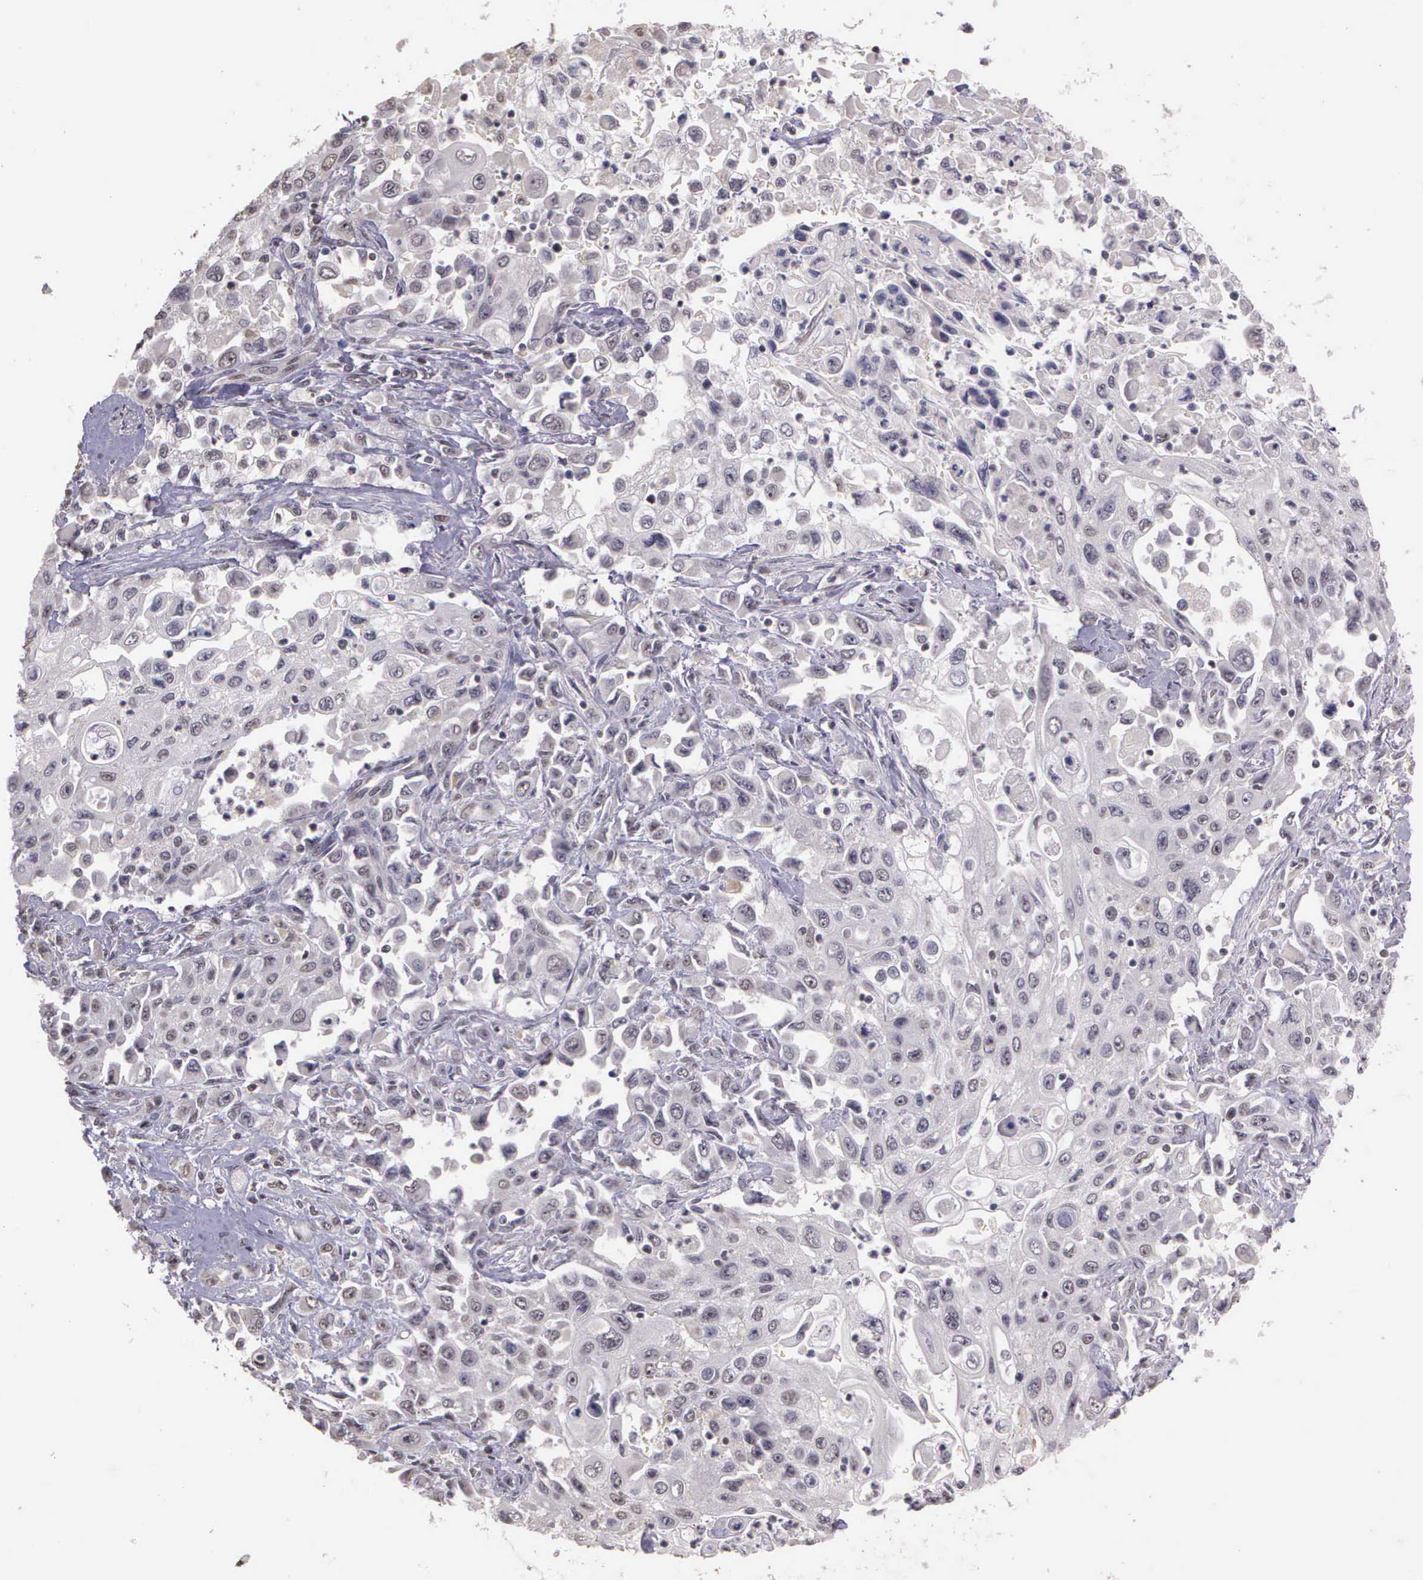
{"staining": {"intensity": "negative", "quantity": "none", "location": "none"}, "tissue": "pancreatic cancer", "cell_type": "Tumor cells", "image_type": "cancer", "snomed": [{"axis": "morphology", "description": "Adenocarcinoma, NOS"}, {"axis": "topography", "description": "Pancreas"}], "caption": "This is a image of IHC staining of pancreatic cancer, which shows no expression in tumor cells.", "gene": "ARMCX5", "patient": {"sex": "male", "age": 70}}